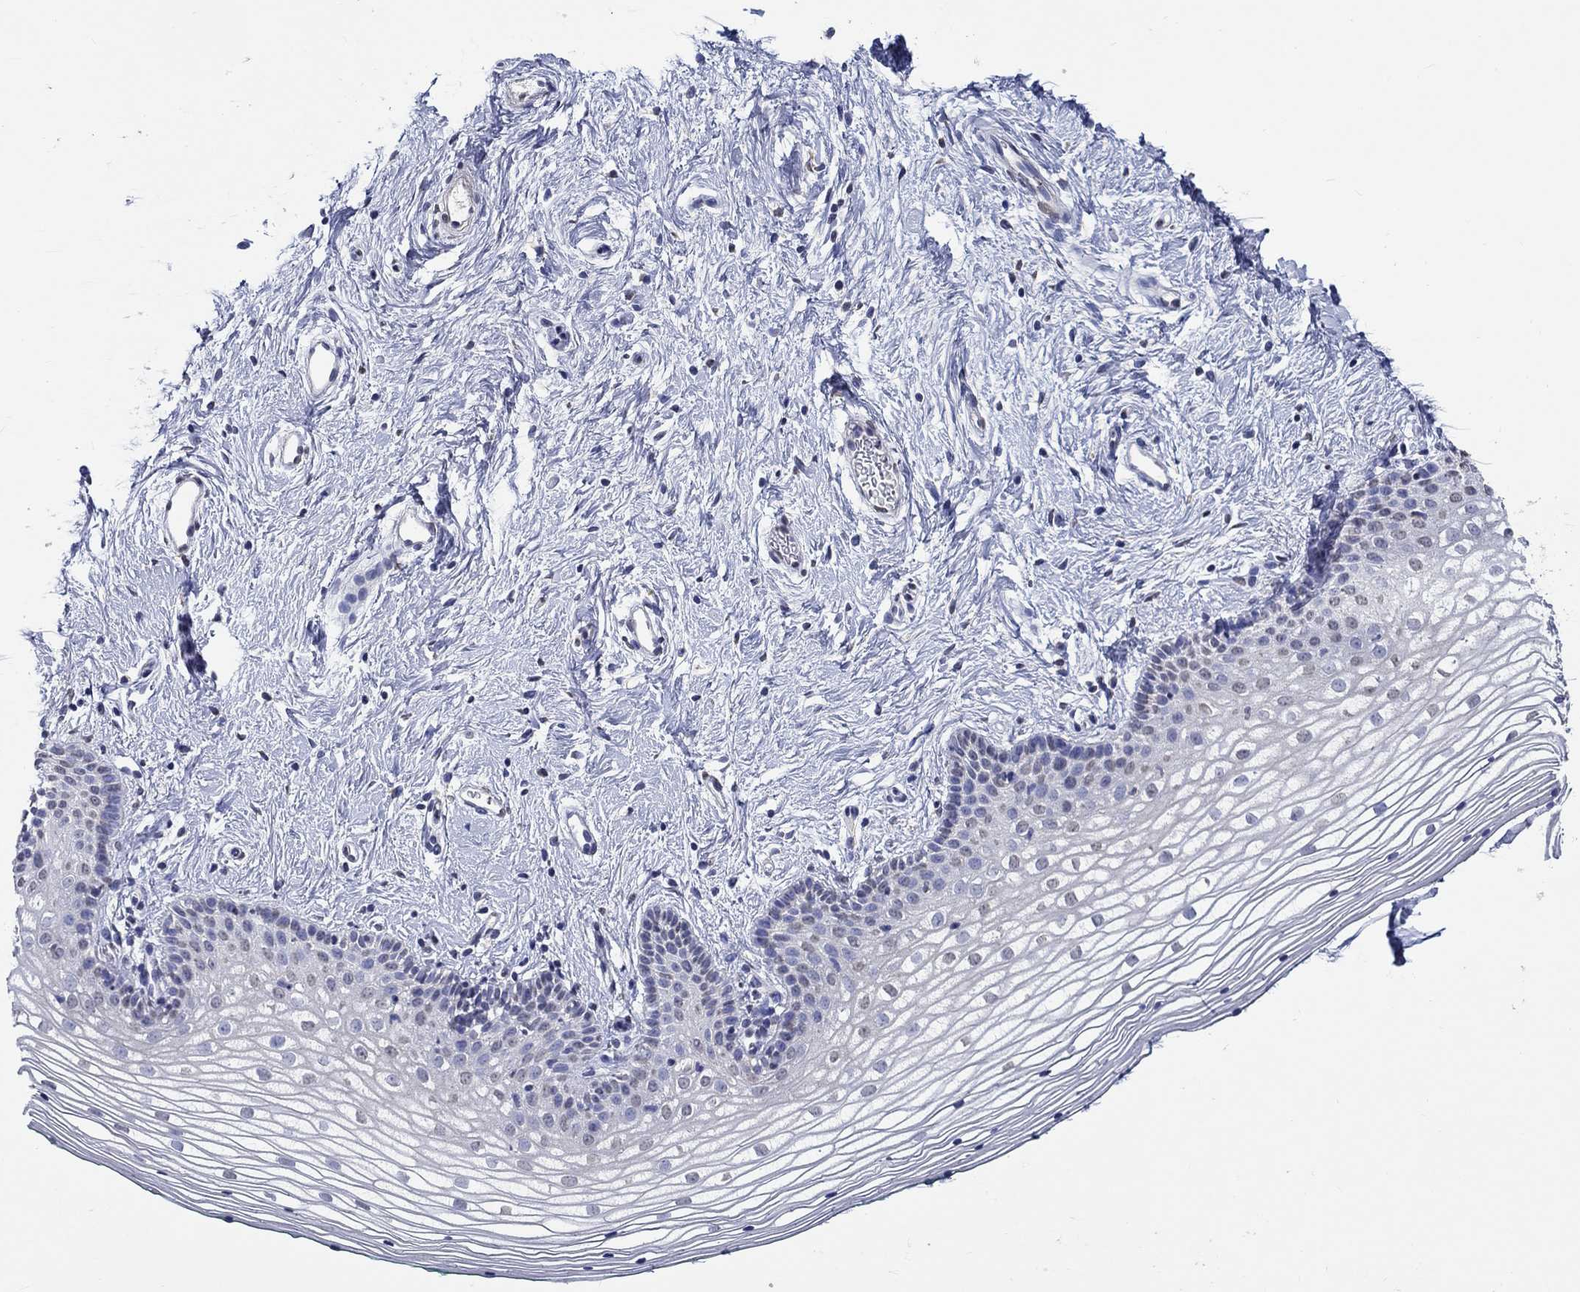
{"staining": {"intensity": "negative", "quantity": "none", "location": "none"}, "tissue": "vagina", "cell_type": "Squamous epithelial cells", "image_type": "normal", "snomed": [{"axis": "morphology", "description": "Normal tissue, NOS"}, {"axis": "topography", "description": "Vagina"}], "caption": "High power microscopy histopathology image of an IHC photomicrograph of benign vagina, revealing no significant staining in squamous epithelial cells. (IHC, brightfield microscopy, high magnification).", "gene": "PDE1B", "patient": {"sex": "female", "age": 36}}